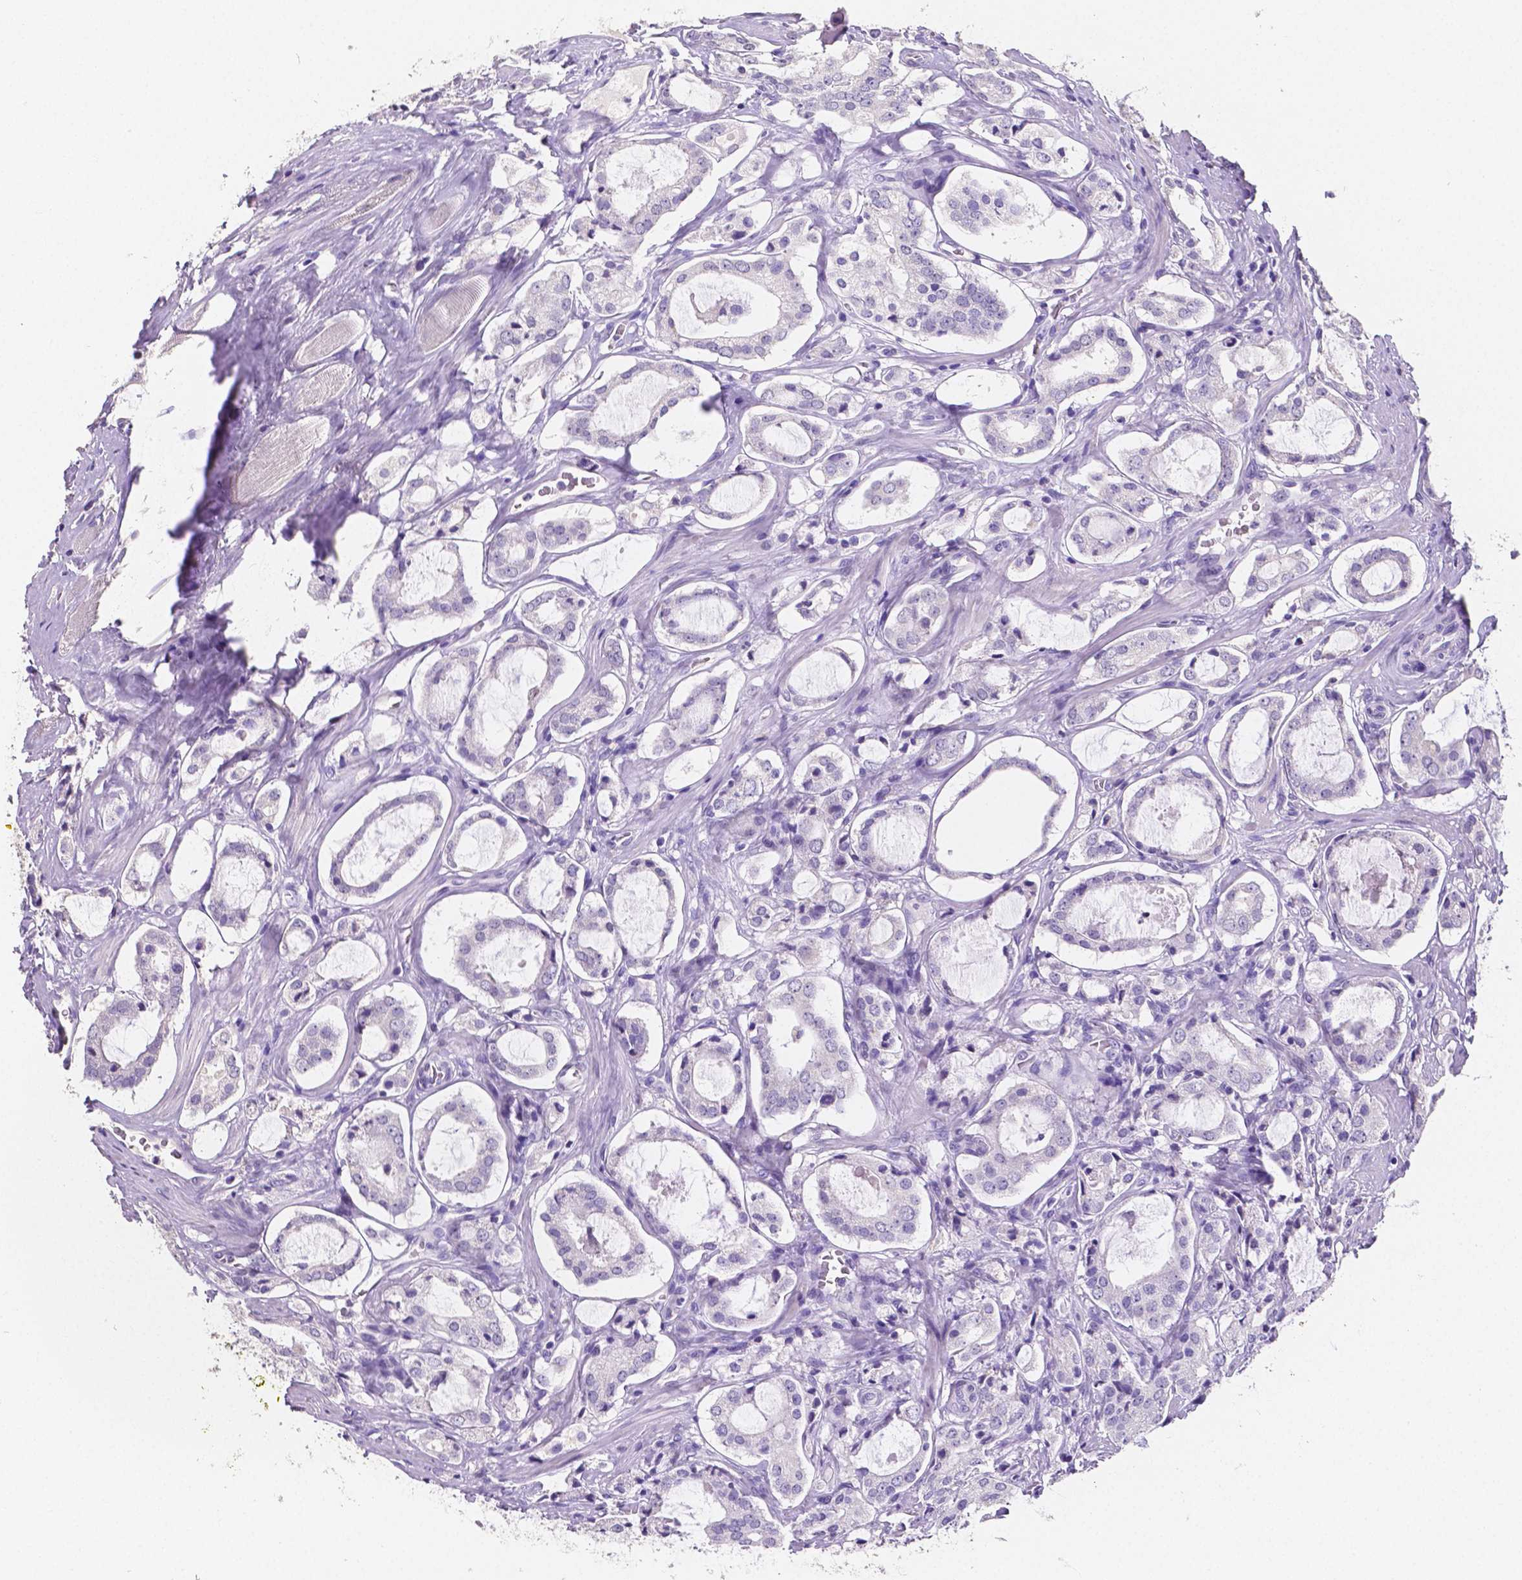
{"staining": {"intensity": "negative", "quantity": "none", "location": "none"}, "tissue": "prostate cancer", "cell_type": "Tumor cells", "image_type": "cancer", "snomed": [{"axis": "morphology", "description": "Adenocarcinoma, NOS"}, {"axis": "topography", "description": "Prostate"}], "caption": "Tumor cells are negative for brown protein staining in prostate cancer.", "gene": "SATB2", "patient": {"sex": "male", "age": 66}}